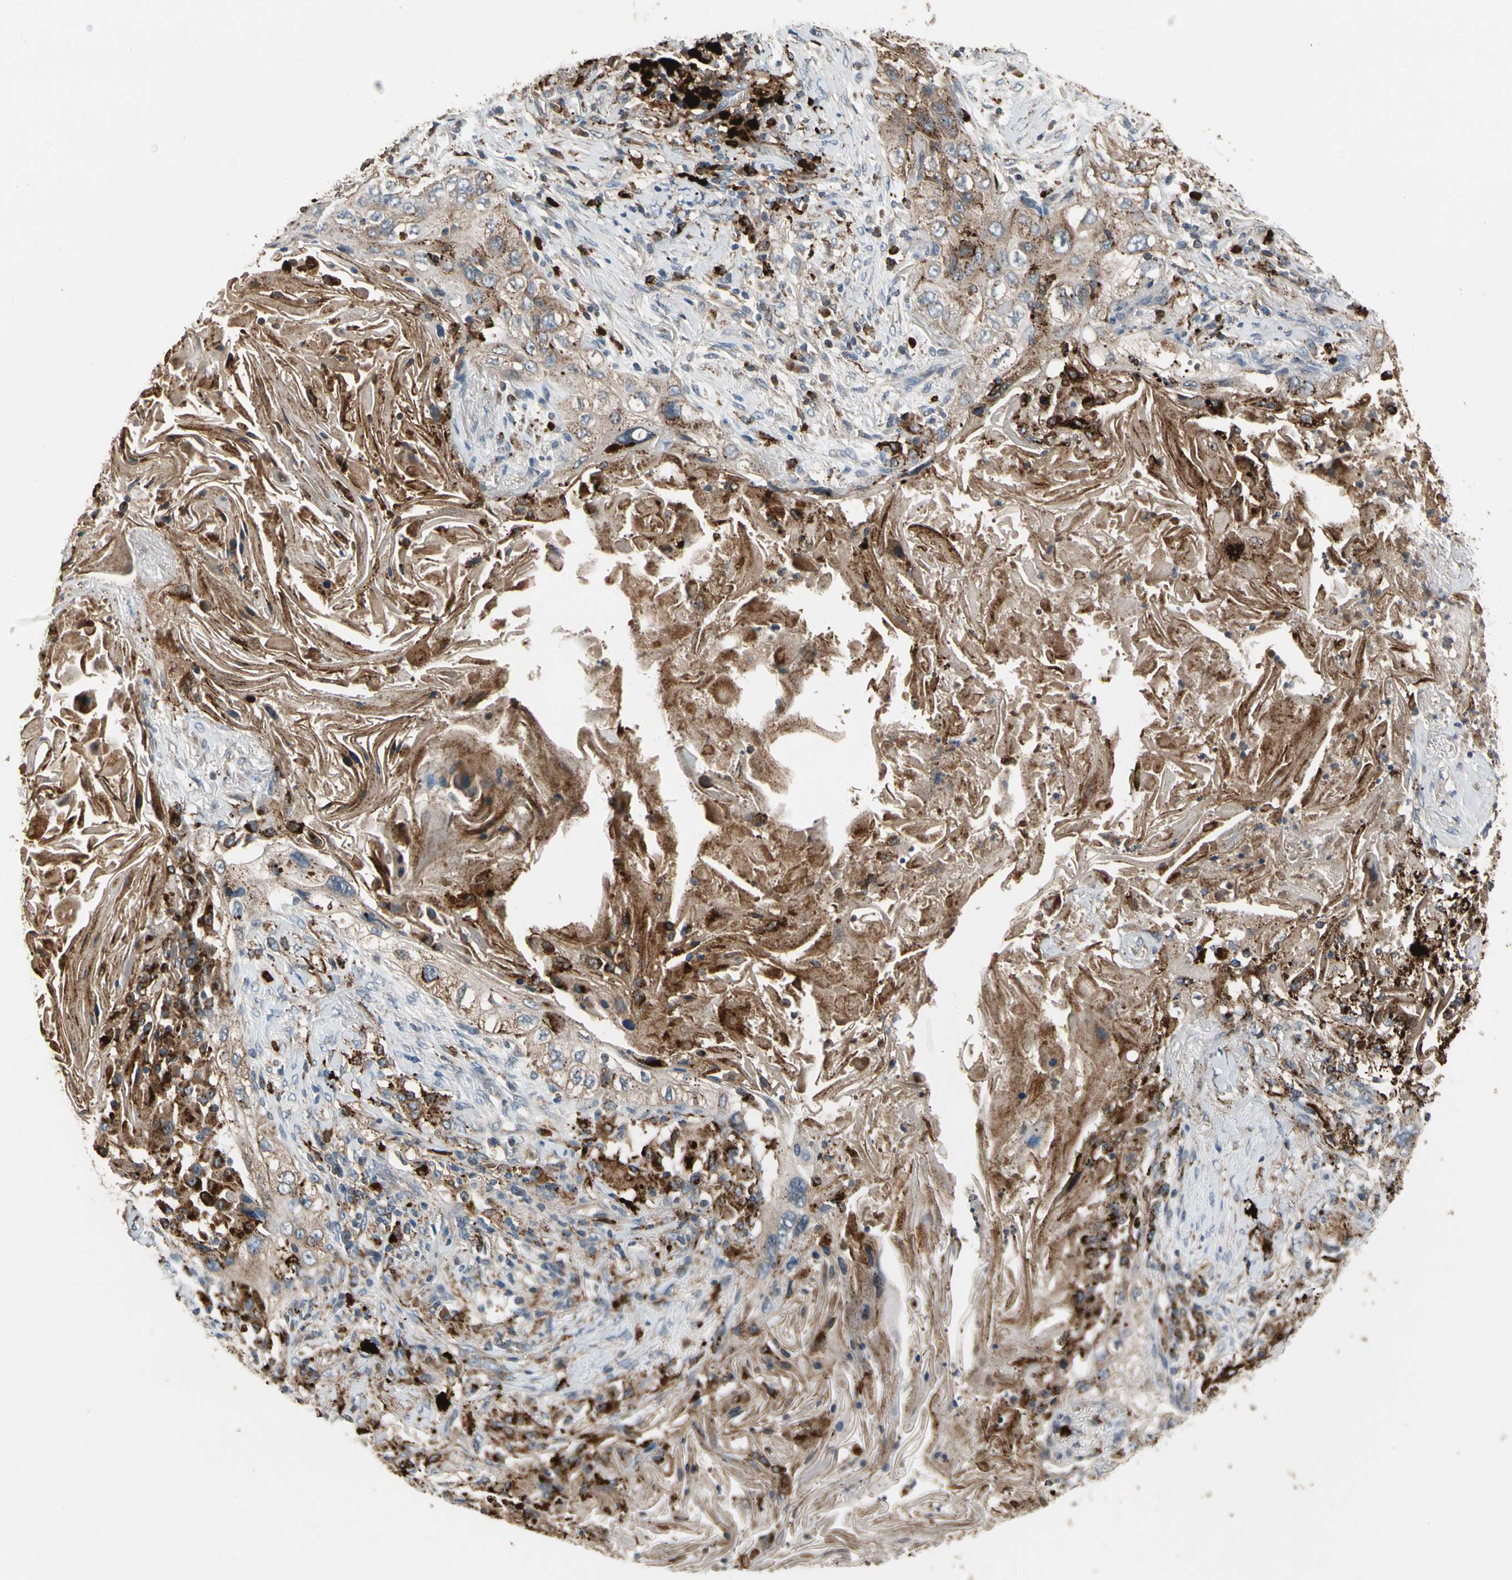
{"staining": {"intensity": "moderate", "quantity": ">75%", "location": "cytoplasmic/membranous"}, "tissue": "lung cancer", "cell_type": "Tumor cells", "image_type": "cancer", "snomed": [{"axis": "morphology", "description": "Squamous cell carcinoma, NOS"}, {"axis": "topography", "description": "Lung"}], "caption": "Immunohistochemistry photomicrograph of squamous cell carcinoma (lung) stained for a protein (brown), which reveals medium levels of moderate cytoplasmic/membranous positivity in about >75% of tumor cells.", "gene": "GM2A", "patient": {"sex": "female", "age": 67}}